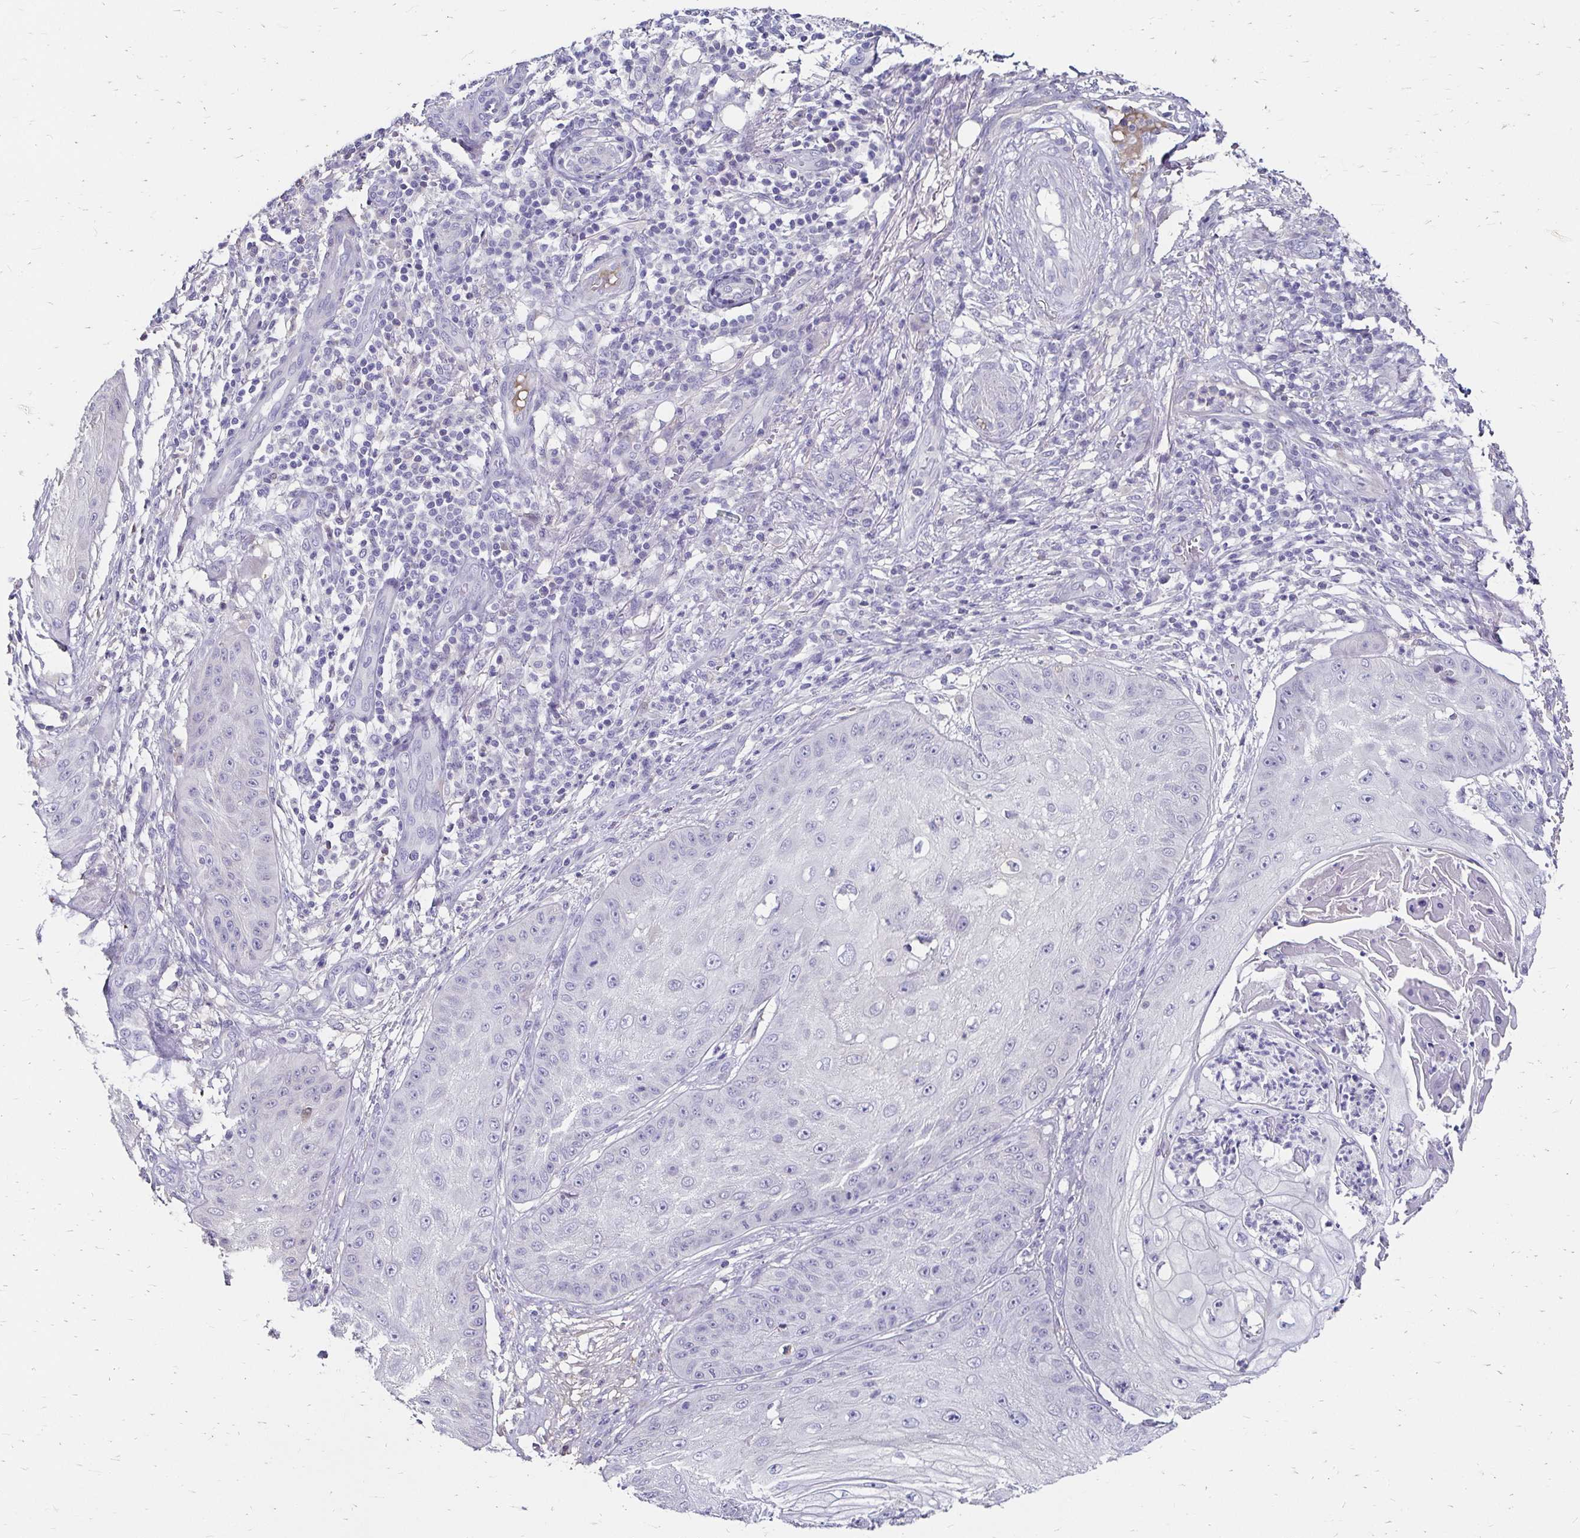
{"staining": {"intensity": "negative", "quantity": "none", "location": "none"}, "tissue": "skin cancer", "cell_type": "Tumor cells", "image_type": "cancer", "snomed": [{"axis": "morphology", "description": "Squamous cell carcinoma, NOS"}, {"axis": "topography", "description": "Skin"}], "caption": "This image is of skin cancer (squamous cell carcinoma) stained with immunohistochemistry to label a protein in brown with the nuclei are counter-stained blue. There is no staining in tumor cells.", "gene": "SCG3", "patient": {"sex": "male", "age": 70}}